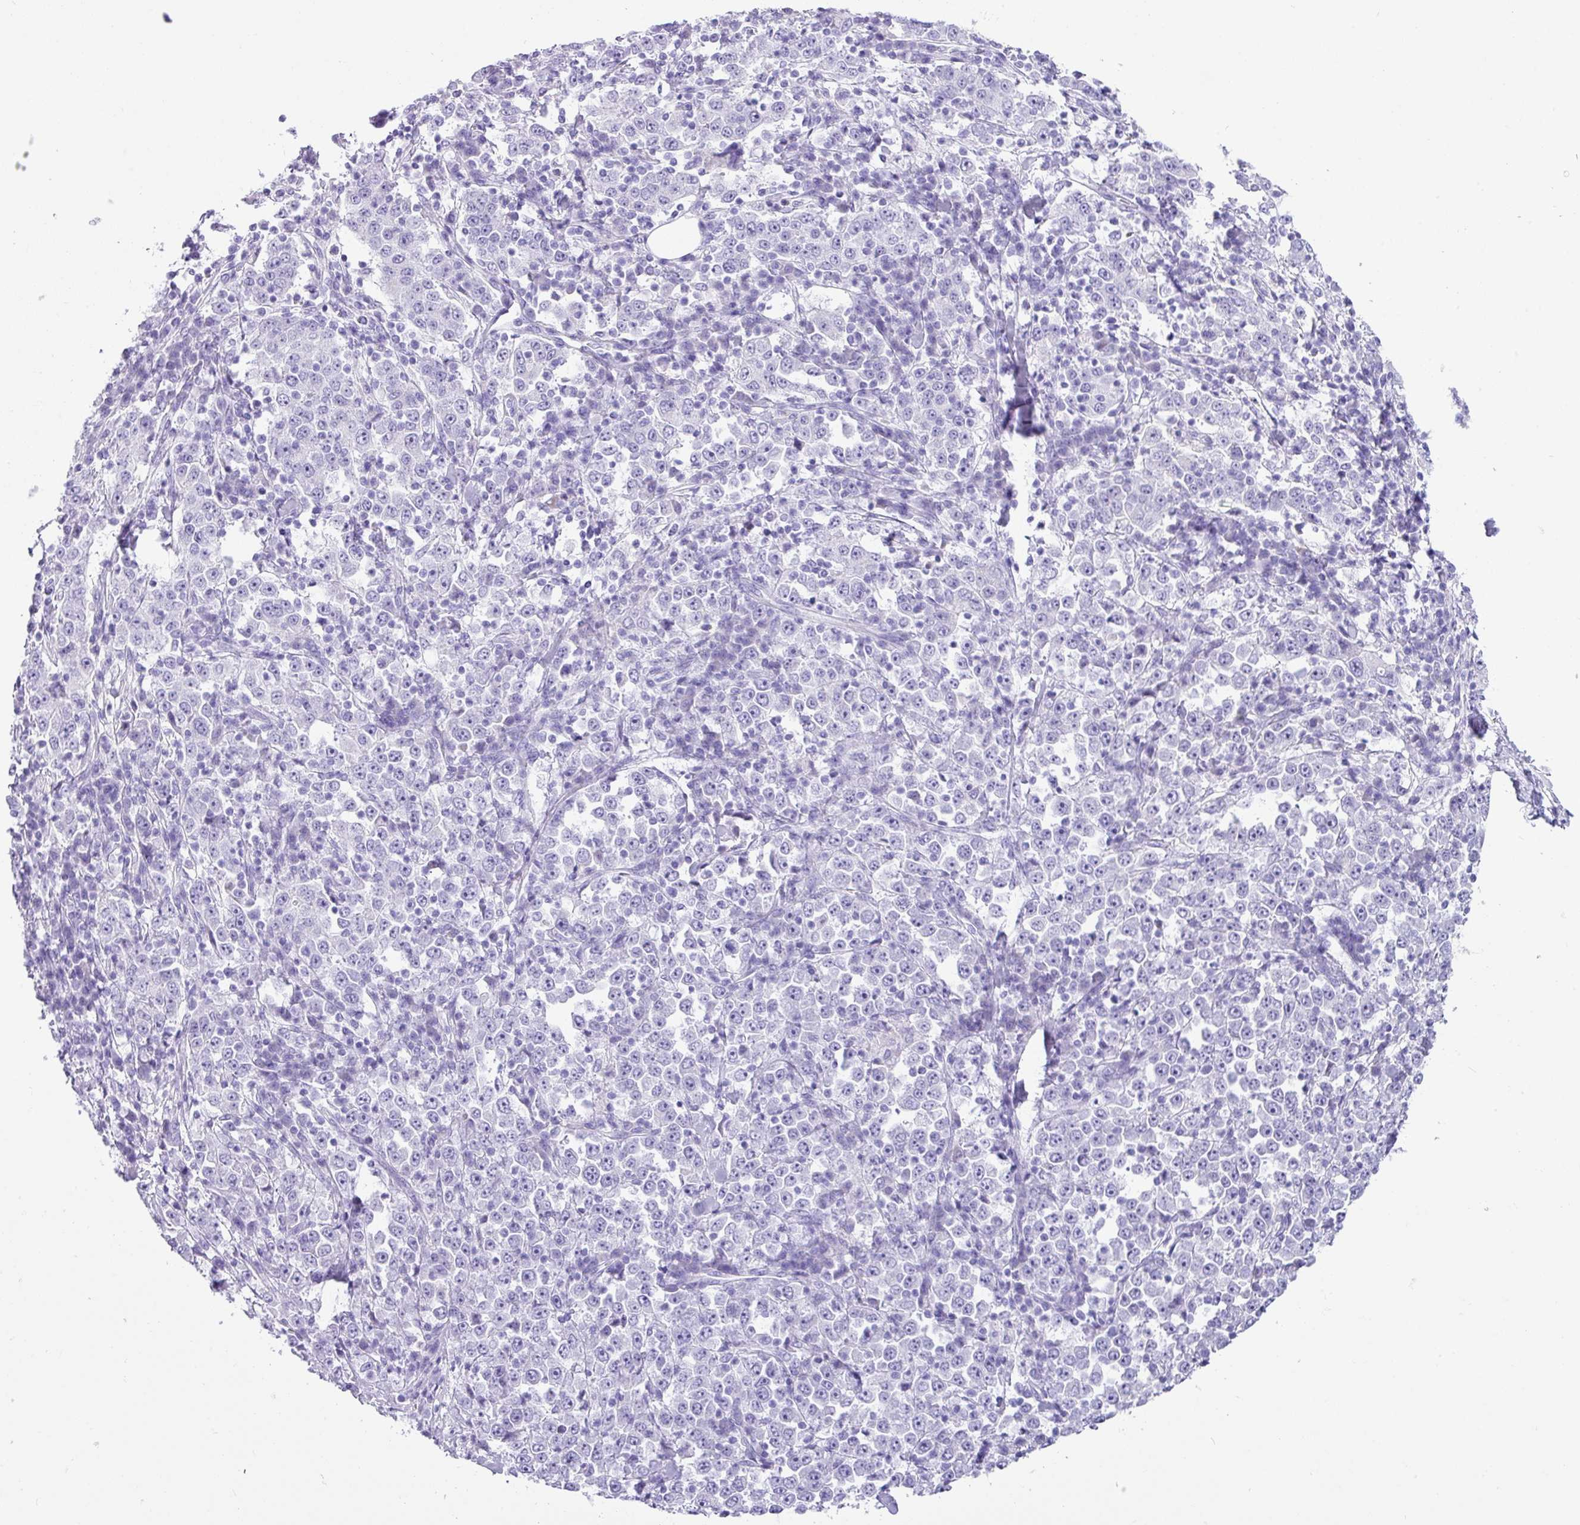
{"staining": {"intensity": "negative", "quantity": "none", "location": "none"}, "tissue": "stomach cancer", "cell_type": "Tumor cells", "image_type": "cancer", "snomed": [{"axis": "morphology", "description": "Normal tissue, NOS"}, {"axis": "morphology", "description": "Adenocarcinoma, NOS"}, {"axis": "topography", "description": "Stomach, upper"}, {"axis": "topography", "description": "Stomach"}], "caption": "Image shows no significant protein positivity in tumor cells of stomach cancer.", "gene": "NCCRP1", "patient": {"sex": "male", "age": 59}}